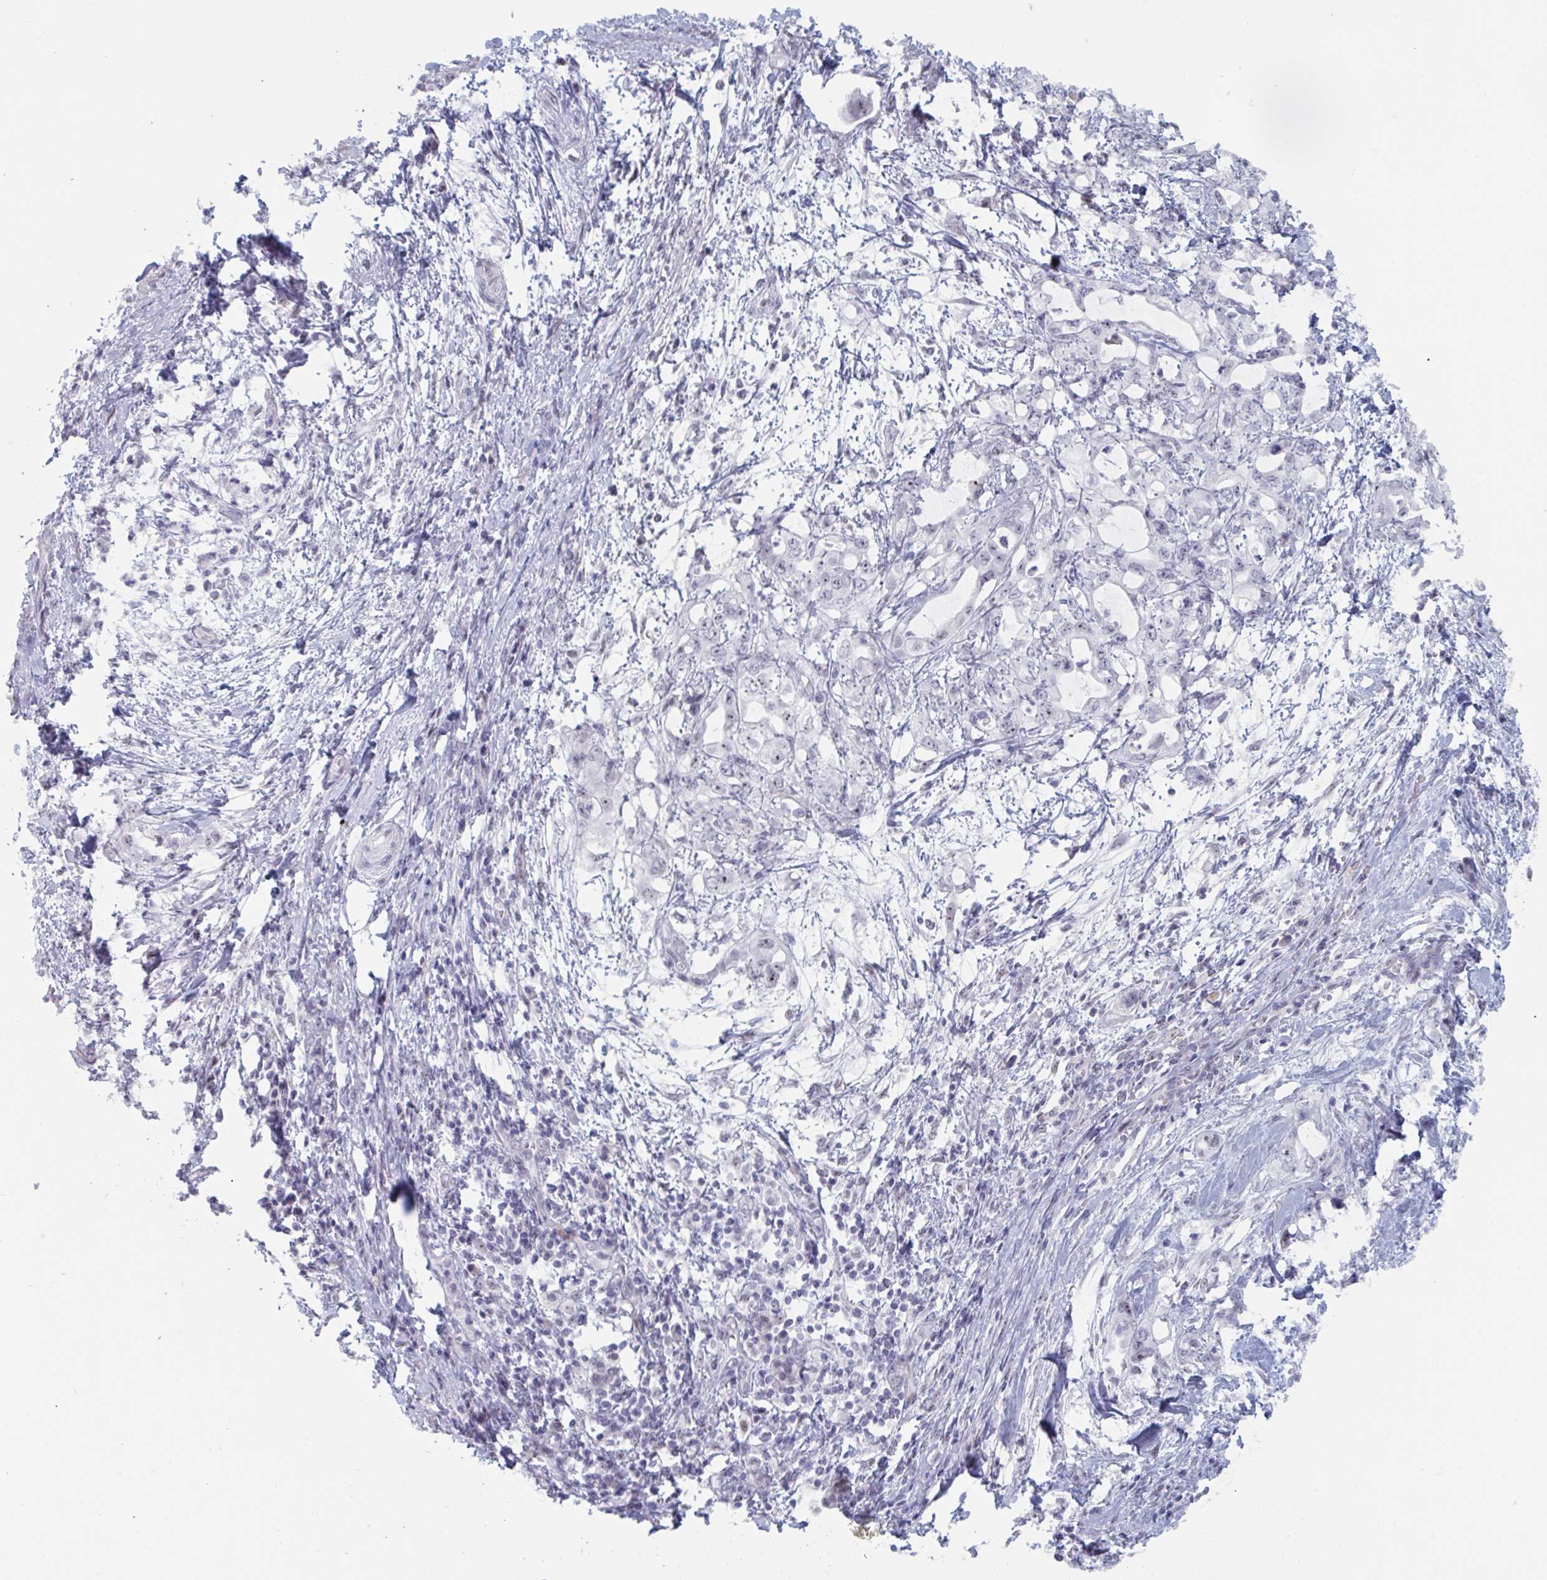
{"staining": {"intensity": "negative", "quantity": "none", "location": "none"}, "tissue": "pancreatic cancer", "cell_type": "Tumor cells", "image_type": "cancer", "snomed": [{"axis": "morphology", "description": "Adenocarcinoma, NOS"}, {"axis": "topography", "description": "Pancreas"}], "caption": "Immunohistochemistry (IHC) micrograph of pancreatic cancer stained for a protein (brown), which exhibits no expression in tumor cells.", "gene": "NR1H2", "patient": {"sex": "female", "age": 61}}